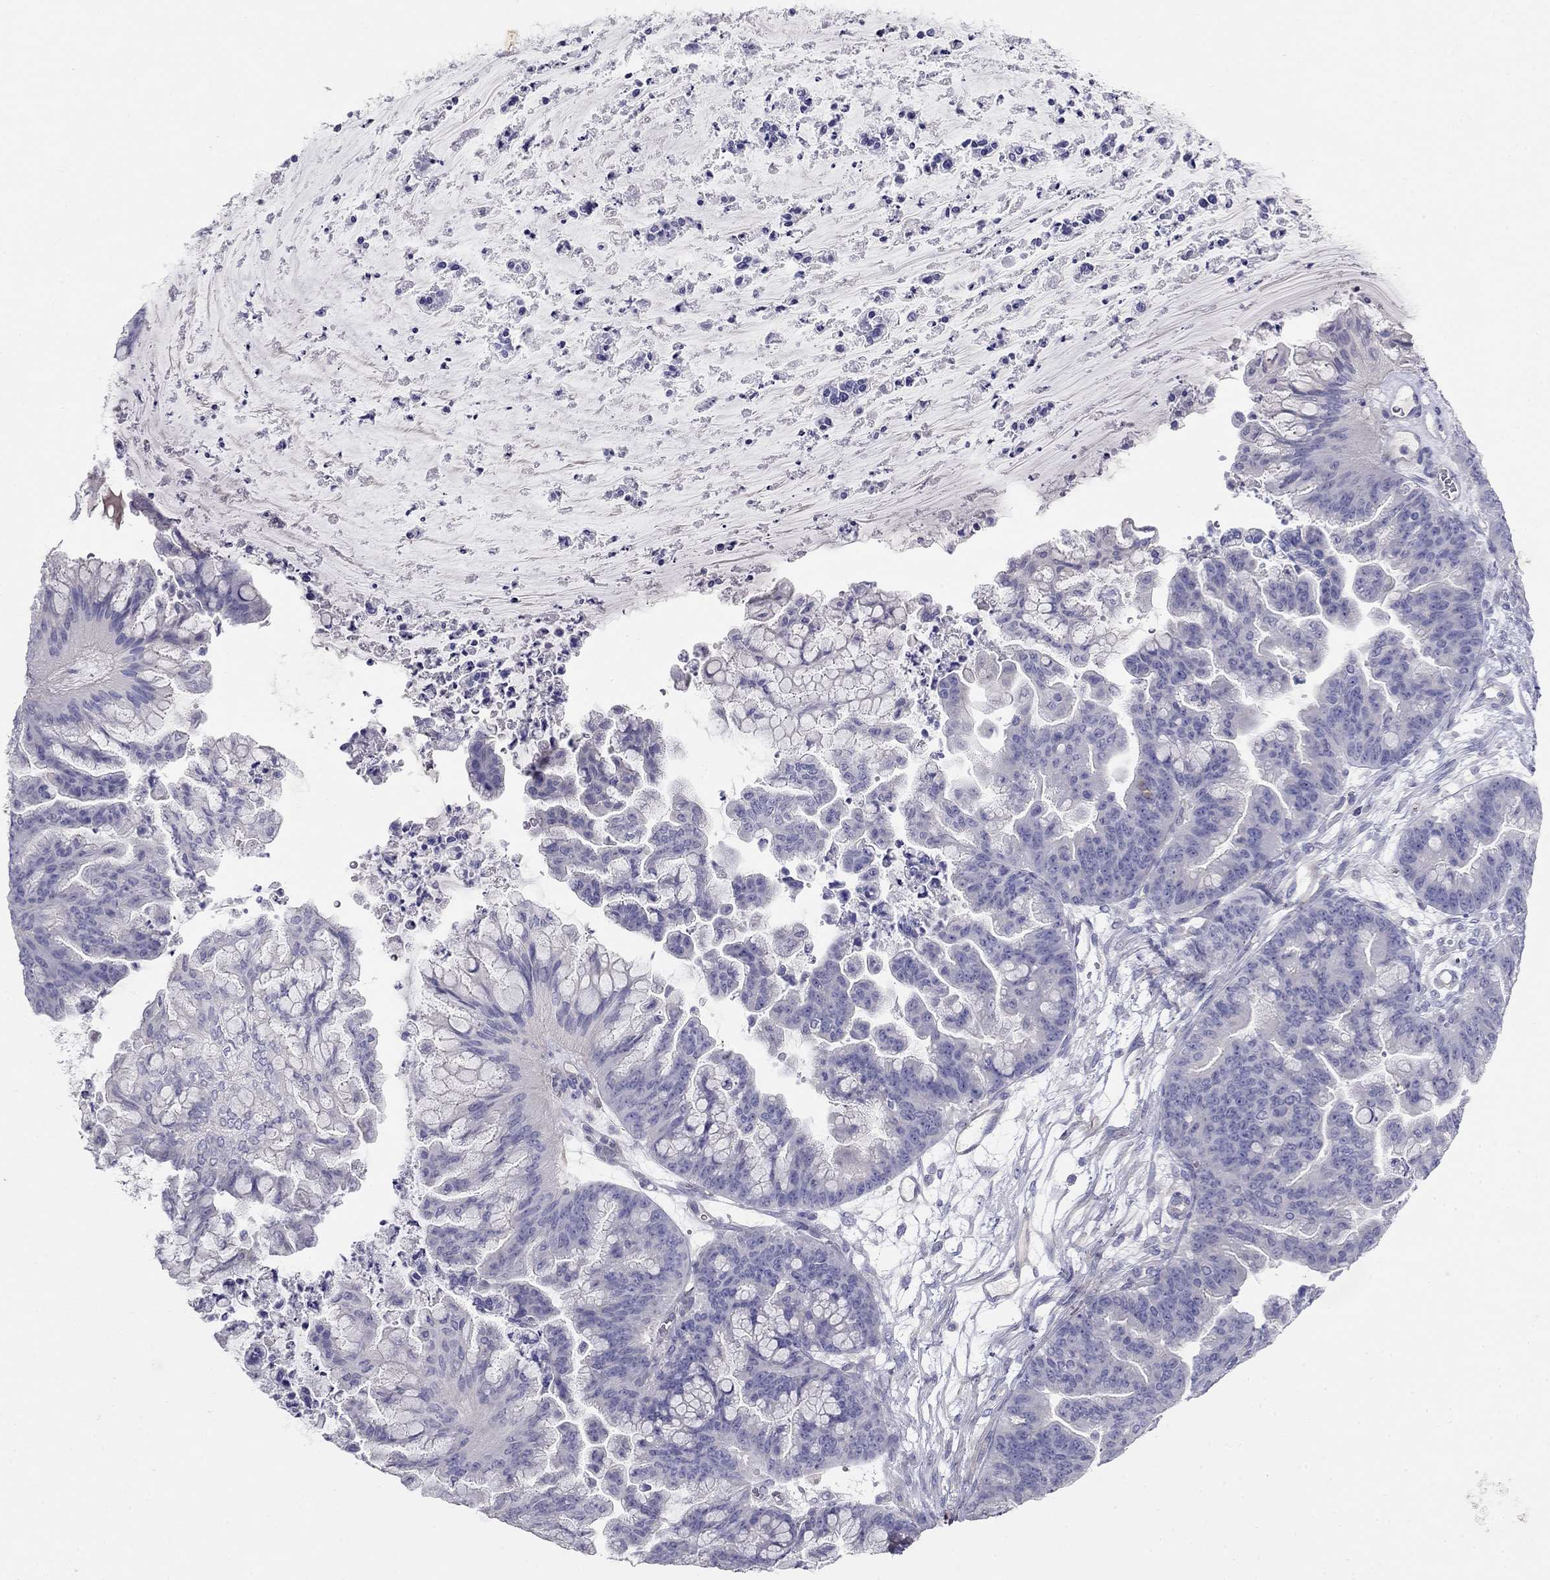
{"staining": {"intensity": "negative", "quantity": "none", "location": "none"}, "tissue": "ovarian cancer", "cell_type": "Tumor cells", "image_type": "cancer", "snomed": [{"axis": "morphology", "description": "Cystadenocarcinoma, mucinous, NOS"}, {"axis": "topography", "description": "Ovary"}], "caption": "Tumor cells show no significant positivity in ovarian cancer.", "gene": "LY6H", "patient": {"sex": "female", "age": 67}}